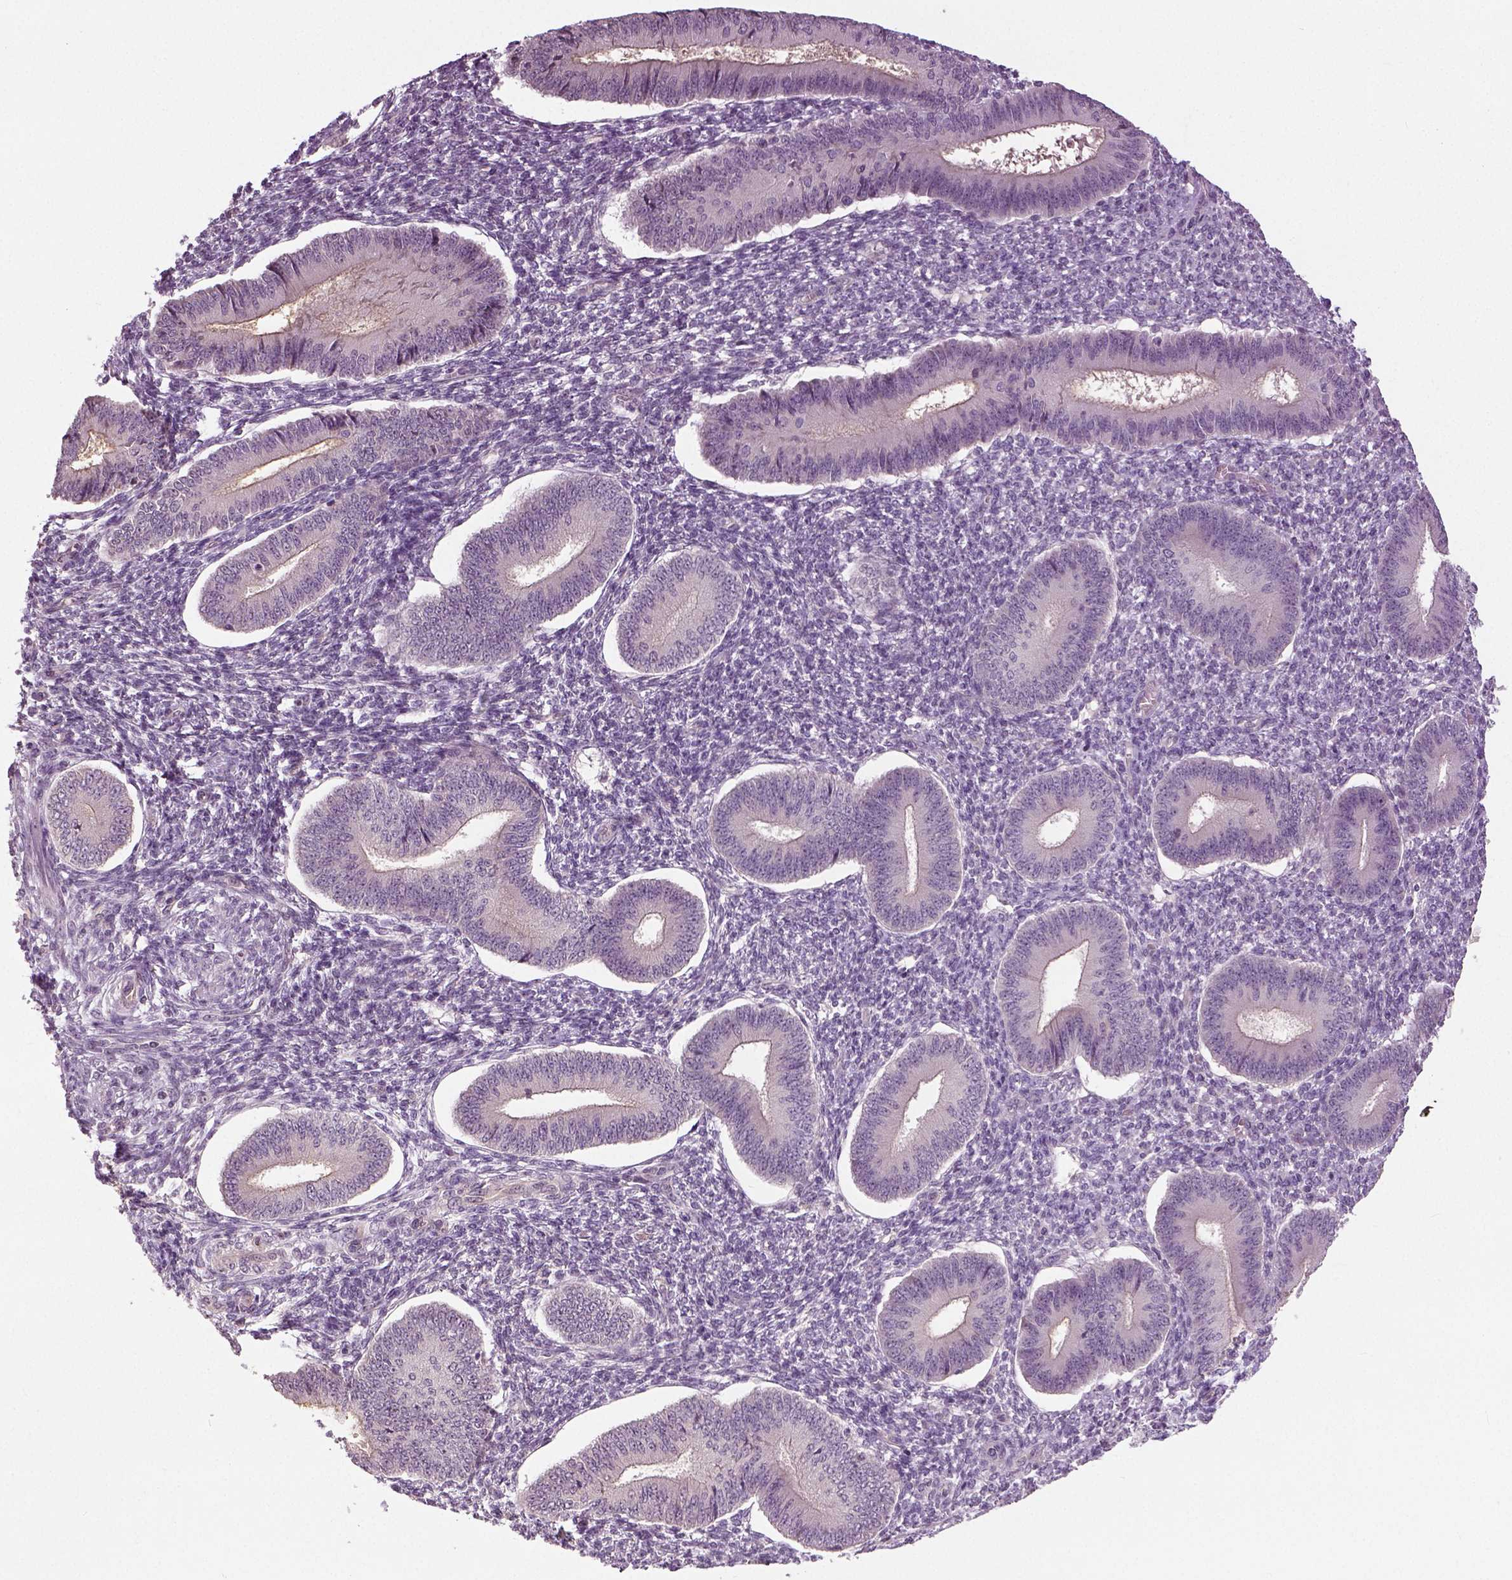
{"staining": {"intensity": "negative", "quantity": "none", "location": "none"}, "tissue": "endometrium", "cell_type": "Cells in endometrial stroma", "image_type": "normal", "snomed": [{"axis": "morphology", "description": "Normal tissue, NOS"}, {"axis": "topography", "description": "Endometrium"}], "caption": "A histopathology image of endometrium stained for a protein displays no brown staining in cells in endometrial stroma. (DAB immunohistochemistry with hematoxylin counter stain).", "gene": "NECAB1", "patient": {"sex": "female", "age": 42}}